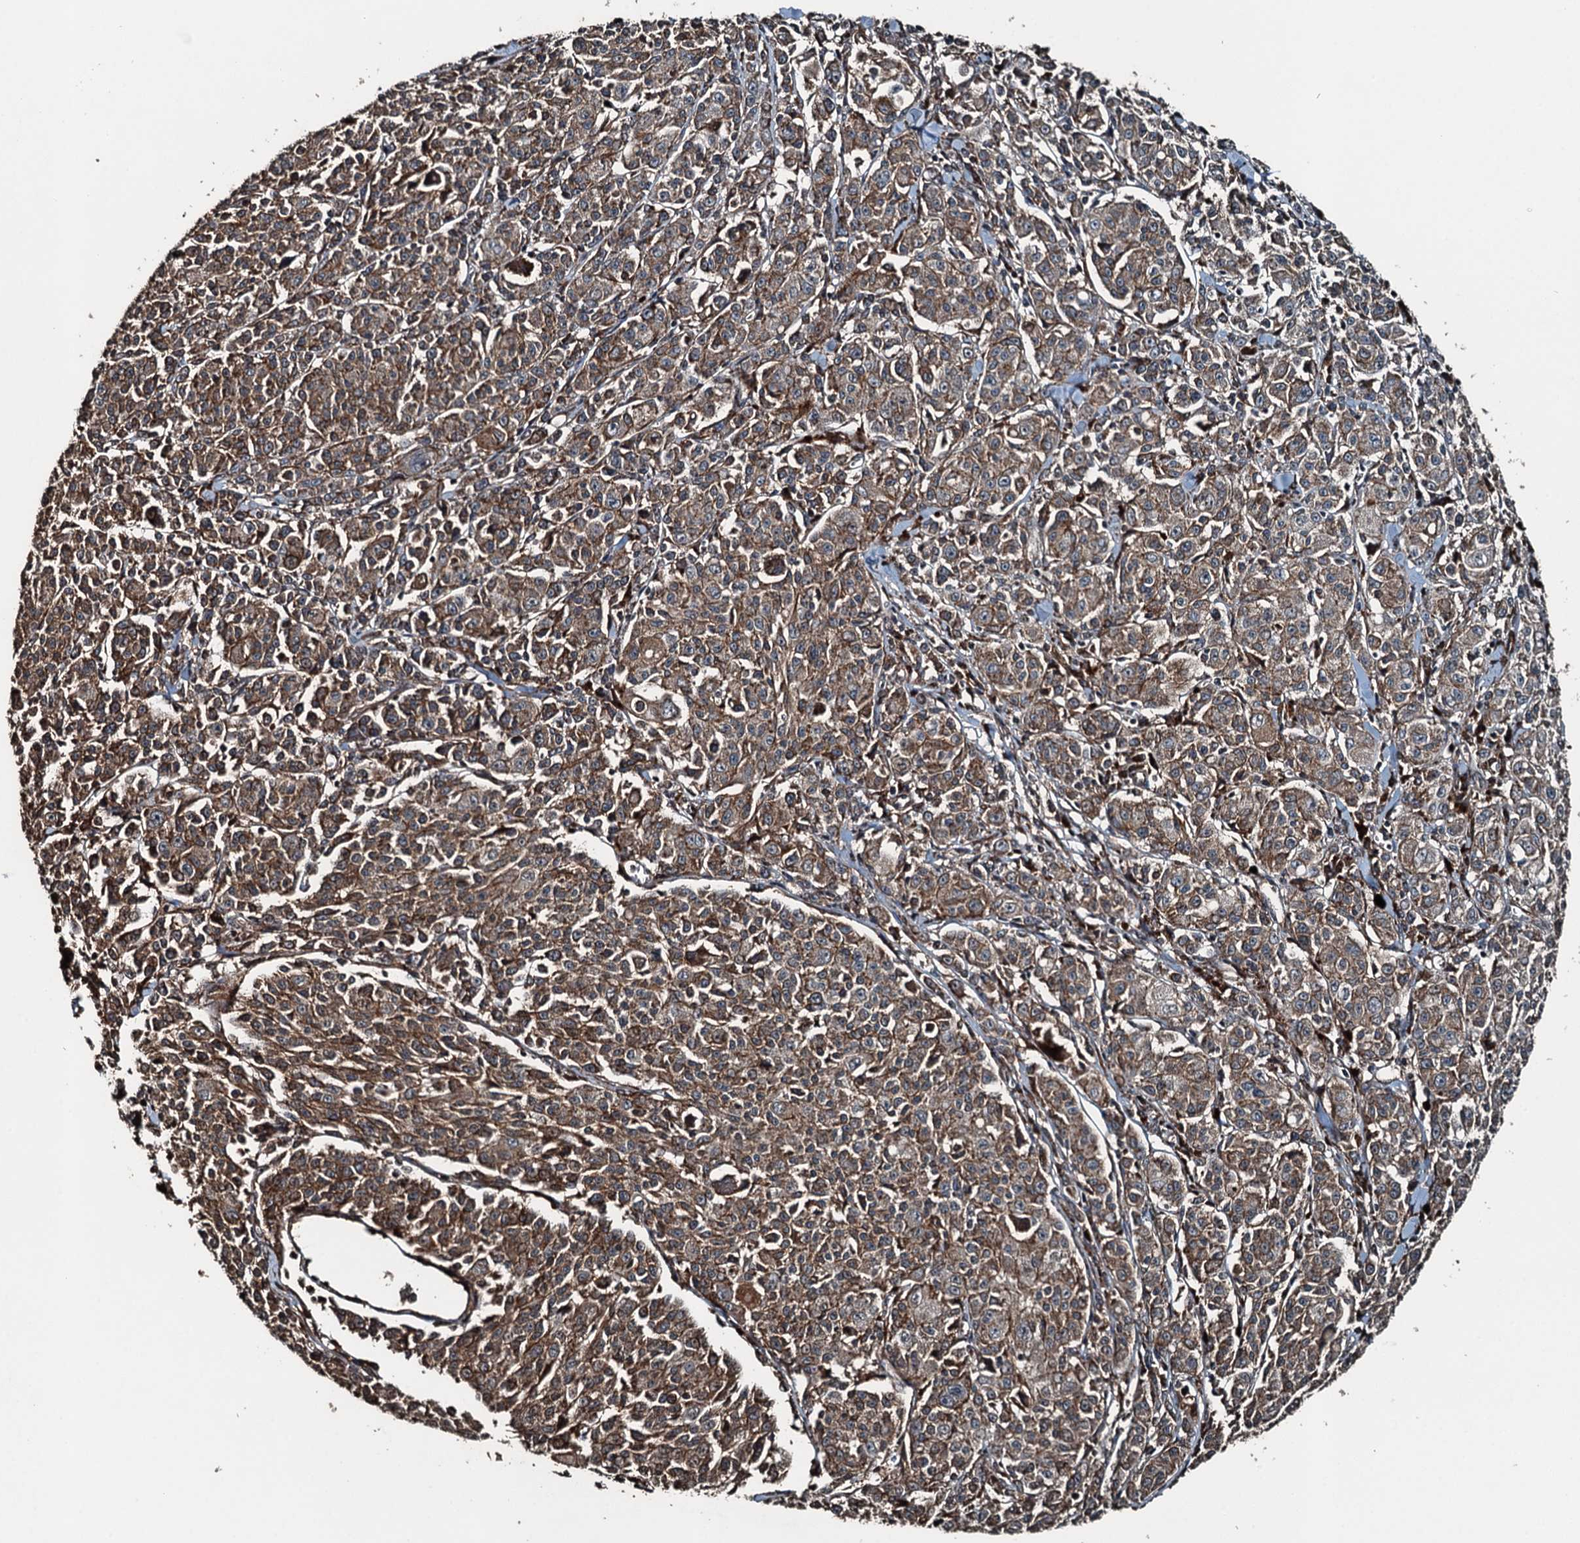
{"staining": {"intensity": "weak", "quantity": ">75%", "location": "cytoplasmic/membranous"}, "tissue": "melanoma", "cell_type": "Tumor cells", "image_type": "cancer", "snomed": [{"axis": "morphology", "description": "Malignant melanoma, NOS"}, {"axis": "topography", "description": "Skin"}], "caption": "Melanoma was stained to show a protein in brown. There is low levels of weak cytoplasmic/membranous positivity in approximately >75% of tumor cells.", "gene": "TCTN1", "patient": {"sex": "female", "age": 52}}